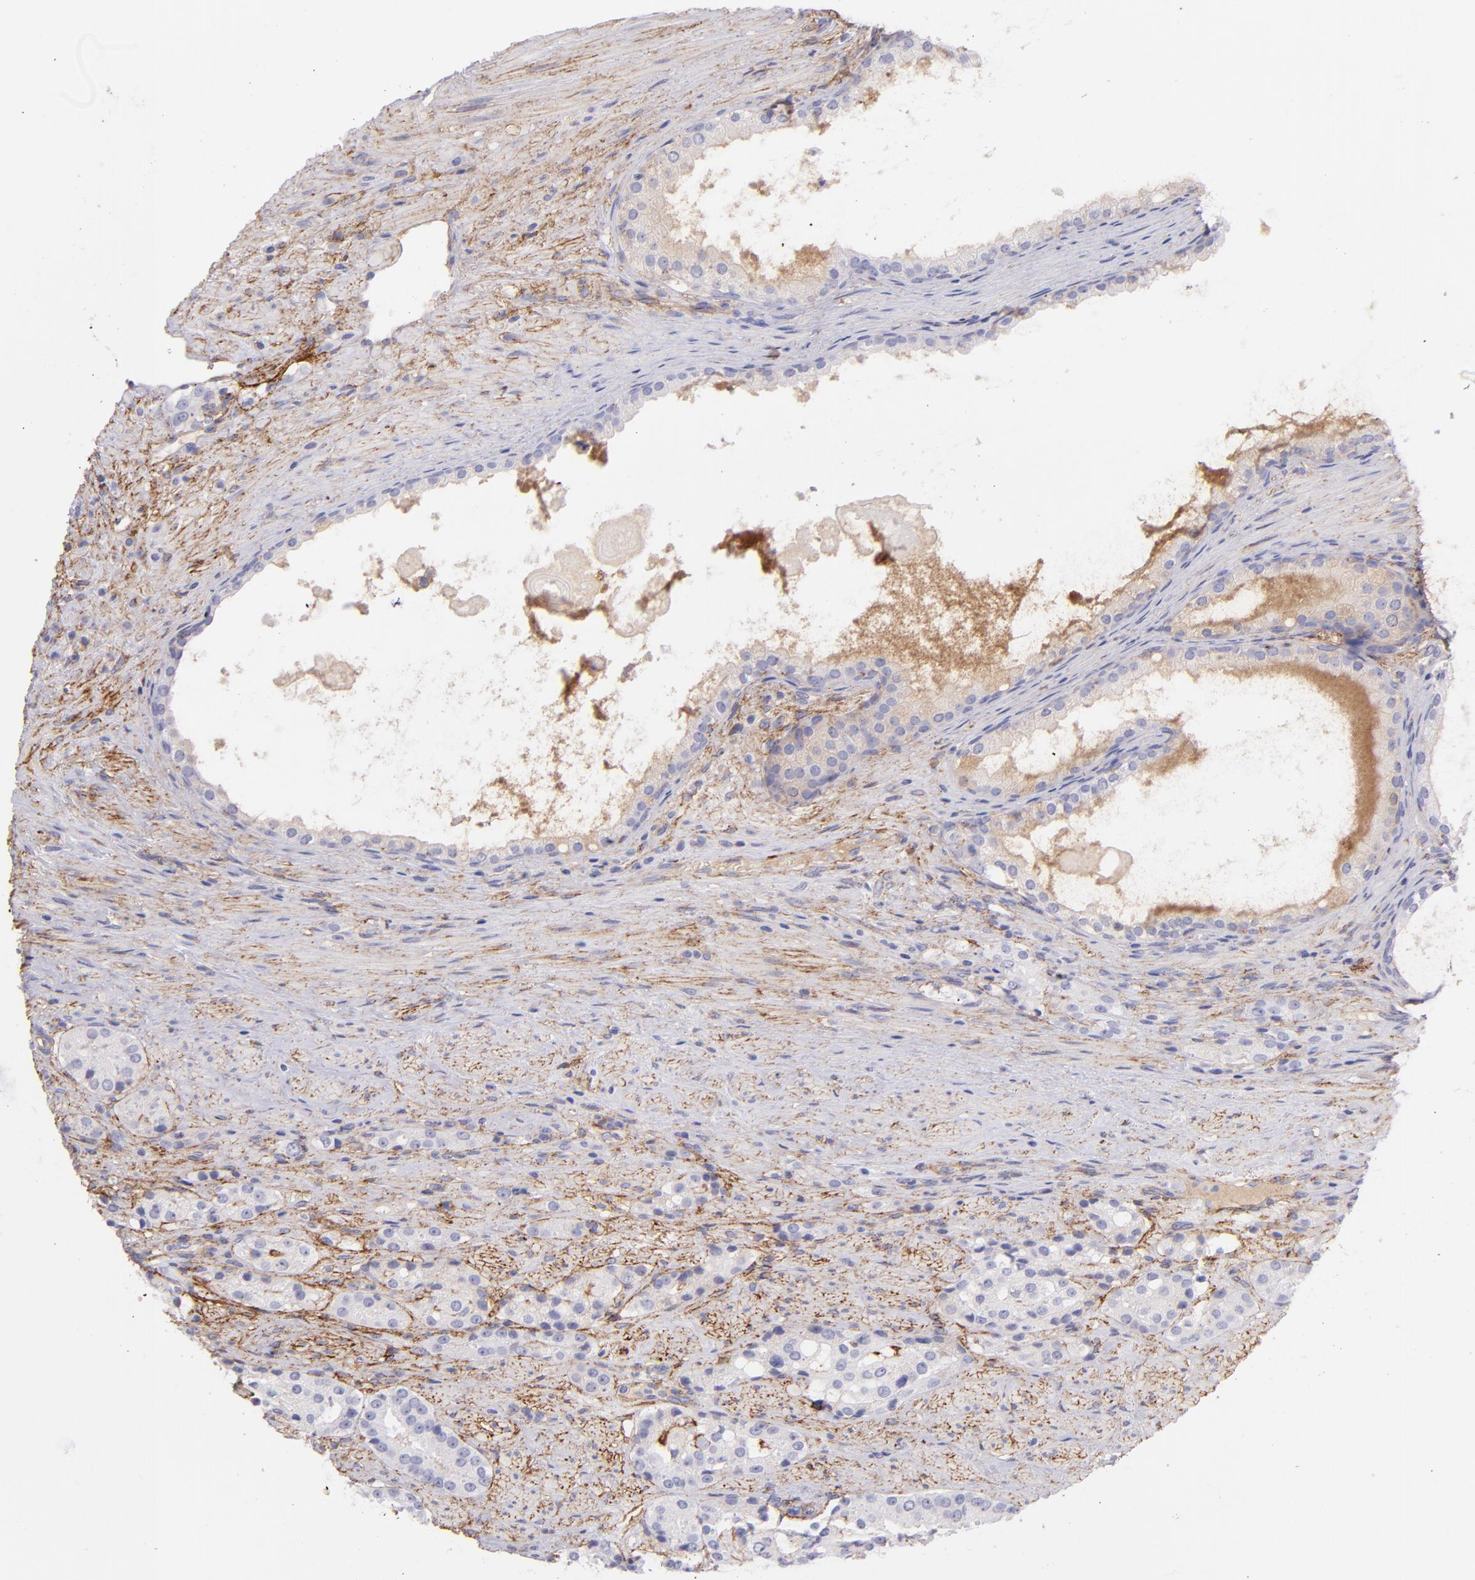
{"staining": {"intensity": "negative", "quantity": "none", "location": "none"}, "tissue": "prostate cancer", "cell_type": "Tumor cells", "image_type": "cancer", "snomed": [{"axis": "morphology", "description": "Adenocarcinoma, High grade"}, {"axis": "topography", "description": "Prostate"}], "caption": "DAB immunohistochemical staining of human prostate adenocarcinoma (high-grade) reveals no significant positivity in tumor cells.", "gene": "CD81", "patient": {"sex": "male", "age": 72}}